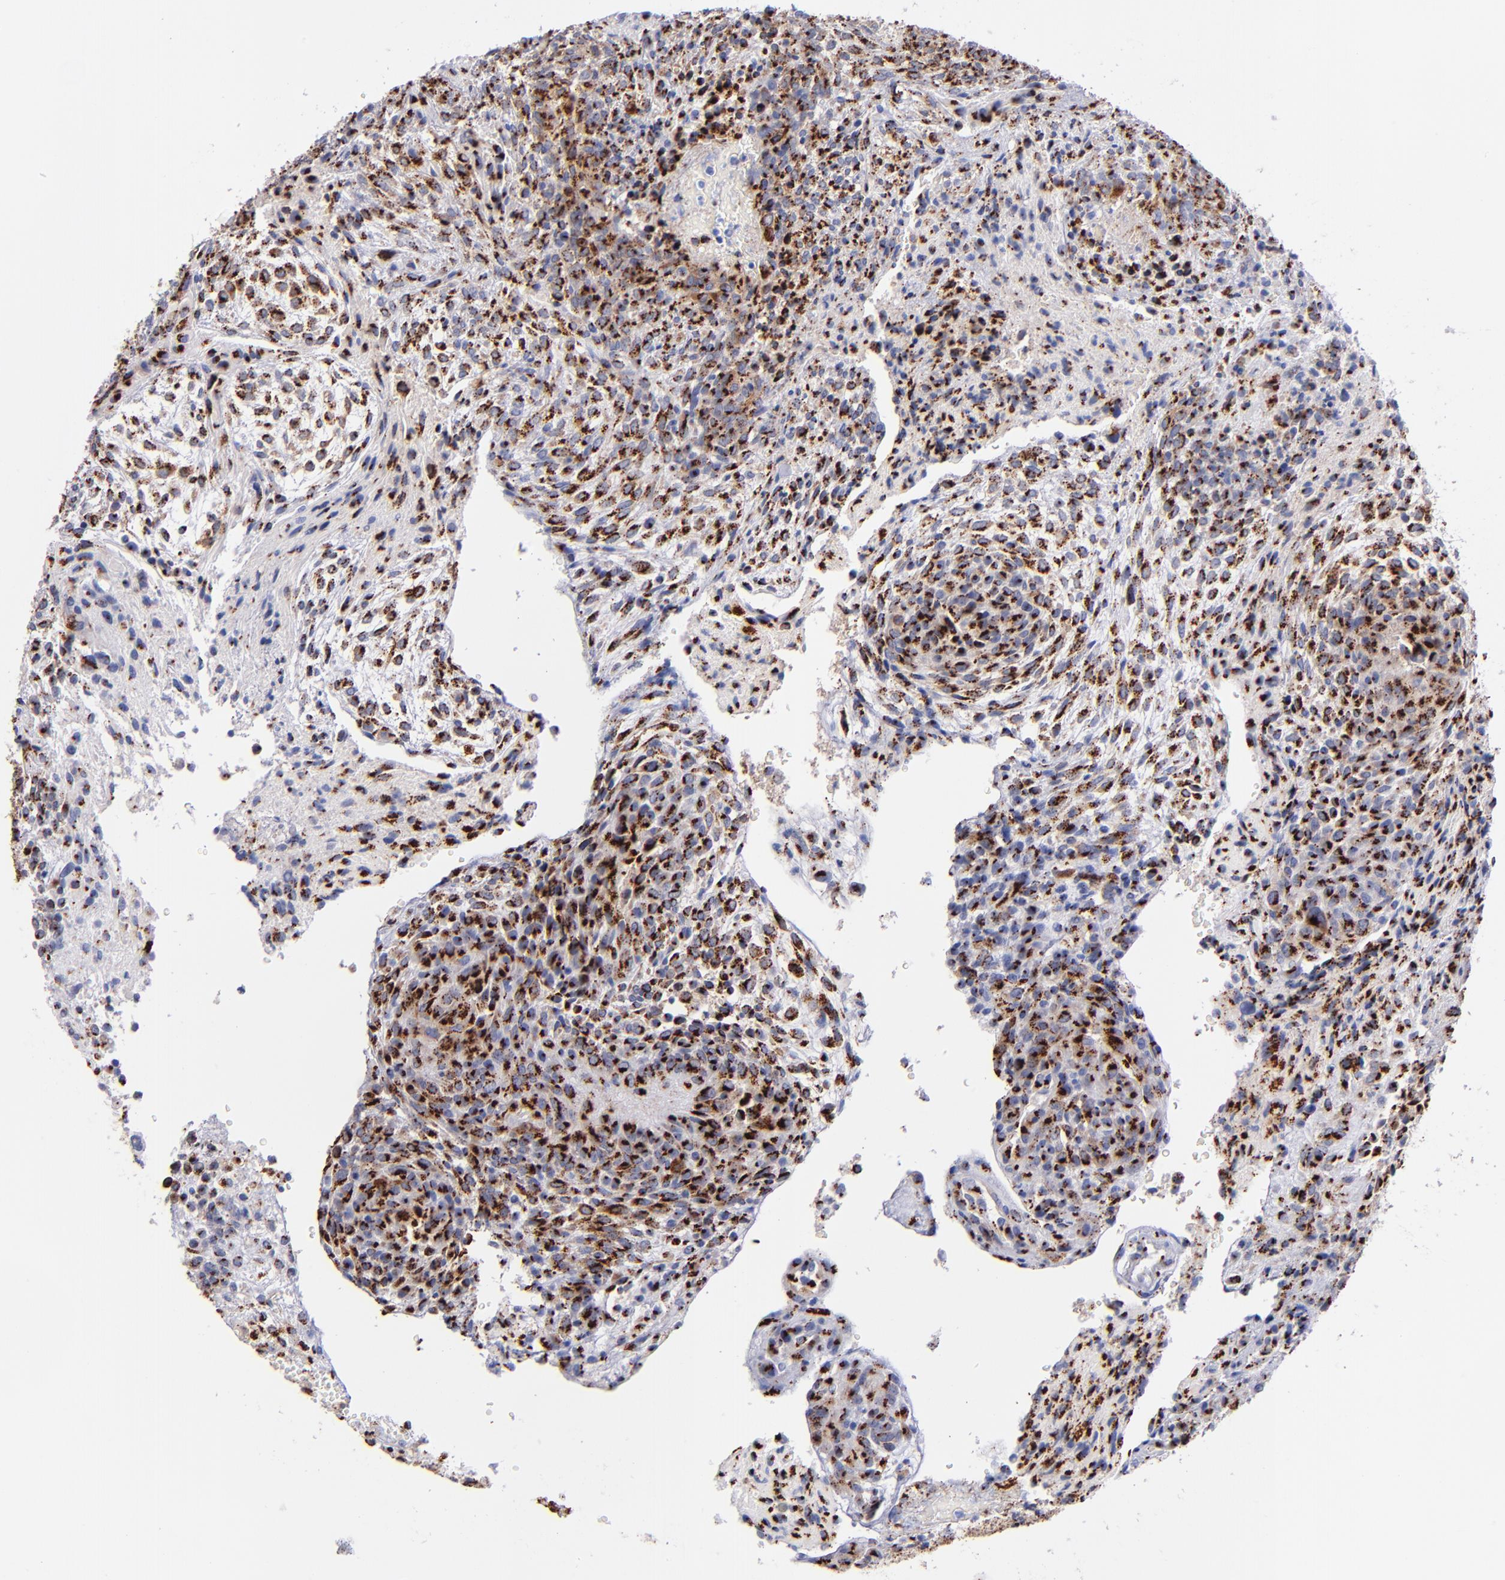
{"staining": {"intensity": "strong", "quantity": ">75%", "location": "cytoplasmic/membranous"}, "tissue": "glioma", "cell_type": "Tumor cells", "image_type": "cancer", "snomed": [{"axis": "morphology", "description": "Glioma, malignant, High grade"}, {"axis": "topography", "description": "Cerebral cortex"}], "caption": "Strong cytoplasmic/membranous staining for a protein is appreciated in approximately >75% of tumor cells of glioma using immunohistochemistry (IHC).", "gene": "GOLIM4", "patient": {"sex": "female", "age": 55}}